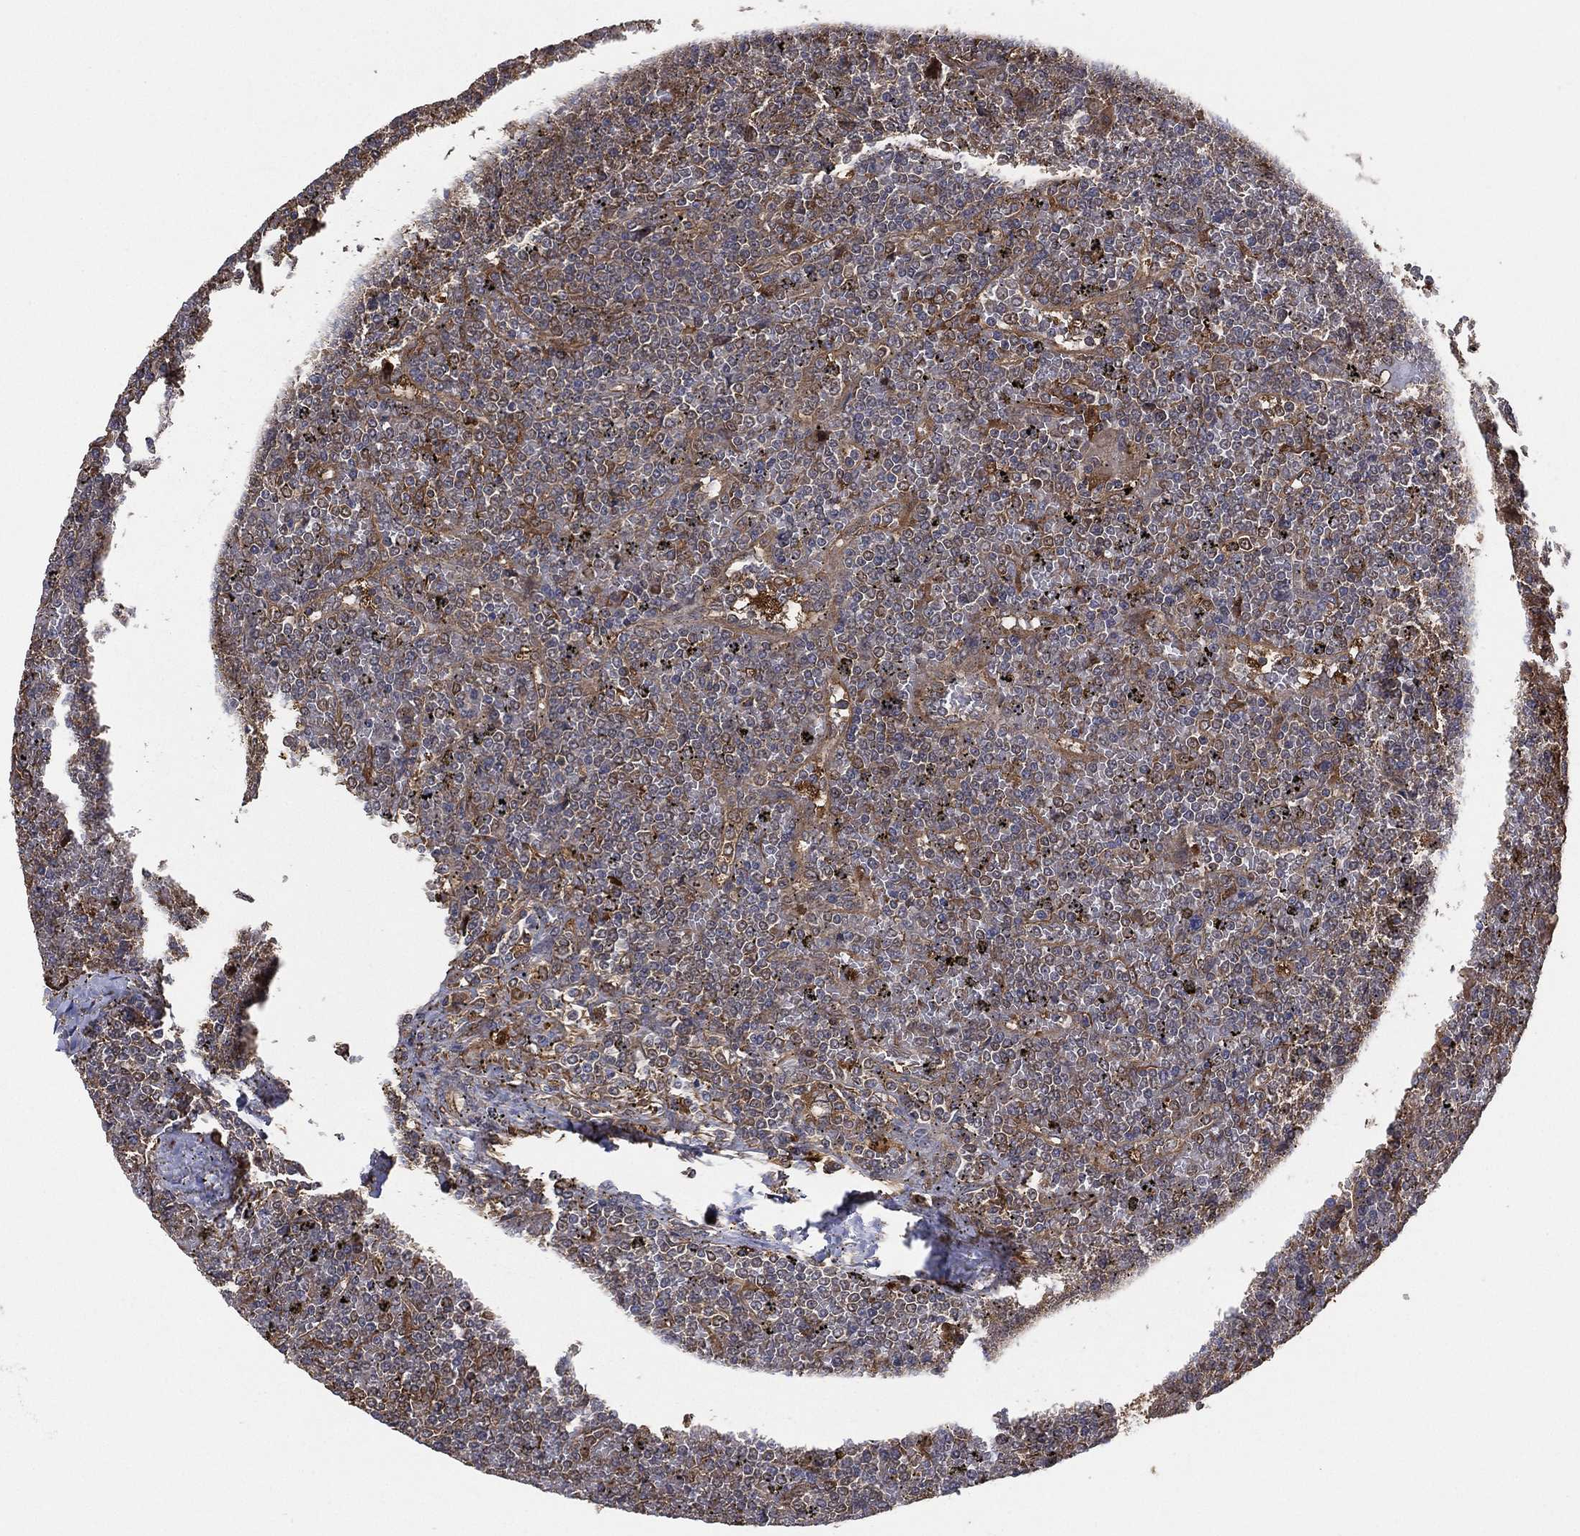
{"staining": {"intensity": "moderate", "quantity": "<25%", "location": "cytoplasmic/membranous"}, "tissue": "lymphoma", "cell_type": "Tumor cells", "image_type": "cancer", "snomed": [{"axis": "morphology", "description": "Malignant lymphoma, non-Hodgkin's type, Low grade"}, {"axis": "topography", "description": "Spleen"}], "caption": "The photomicrograph shows a brown stain indicating the presence of a protein in the cytoplasmic/membranous of tumor cells in lymphoma. Nuclei are stained in blue.", "gene": "PSMG4", "patient": {"sex": "female", "age": 19}}